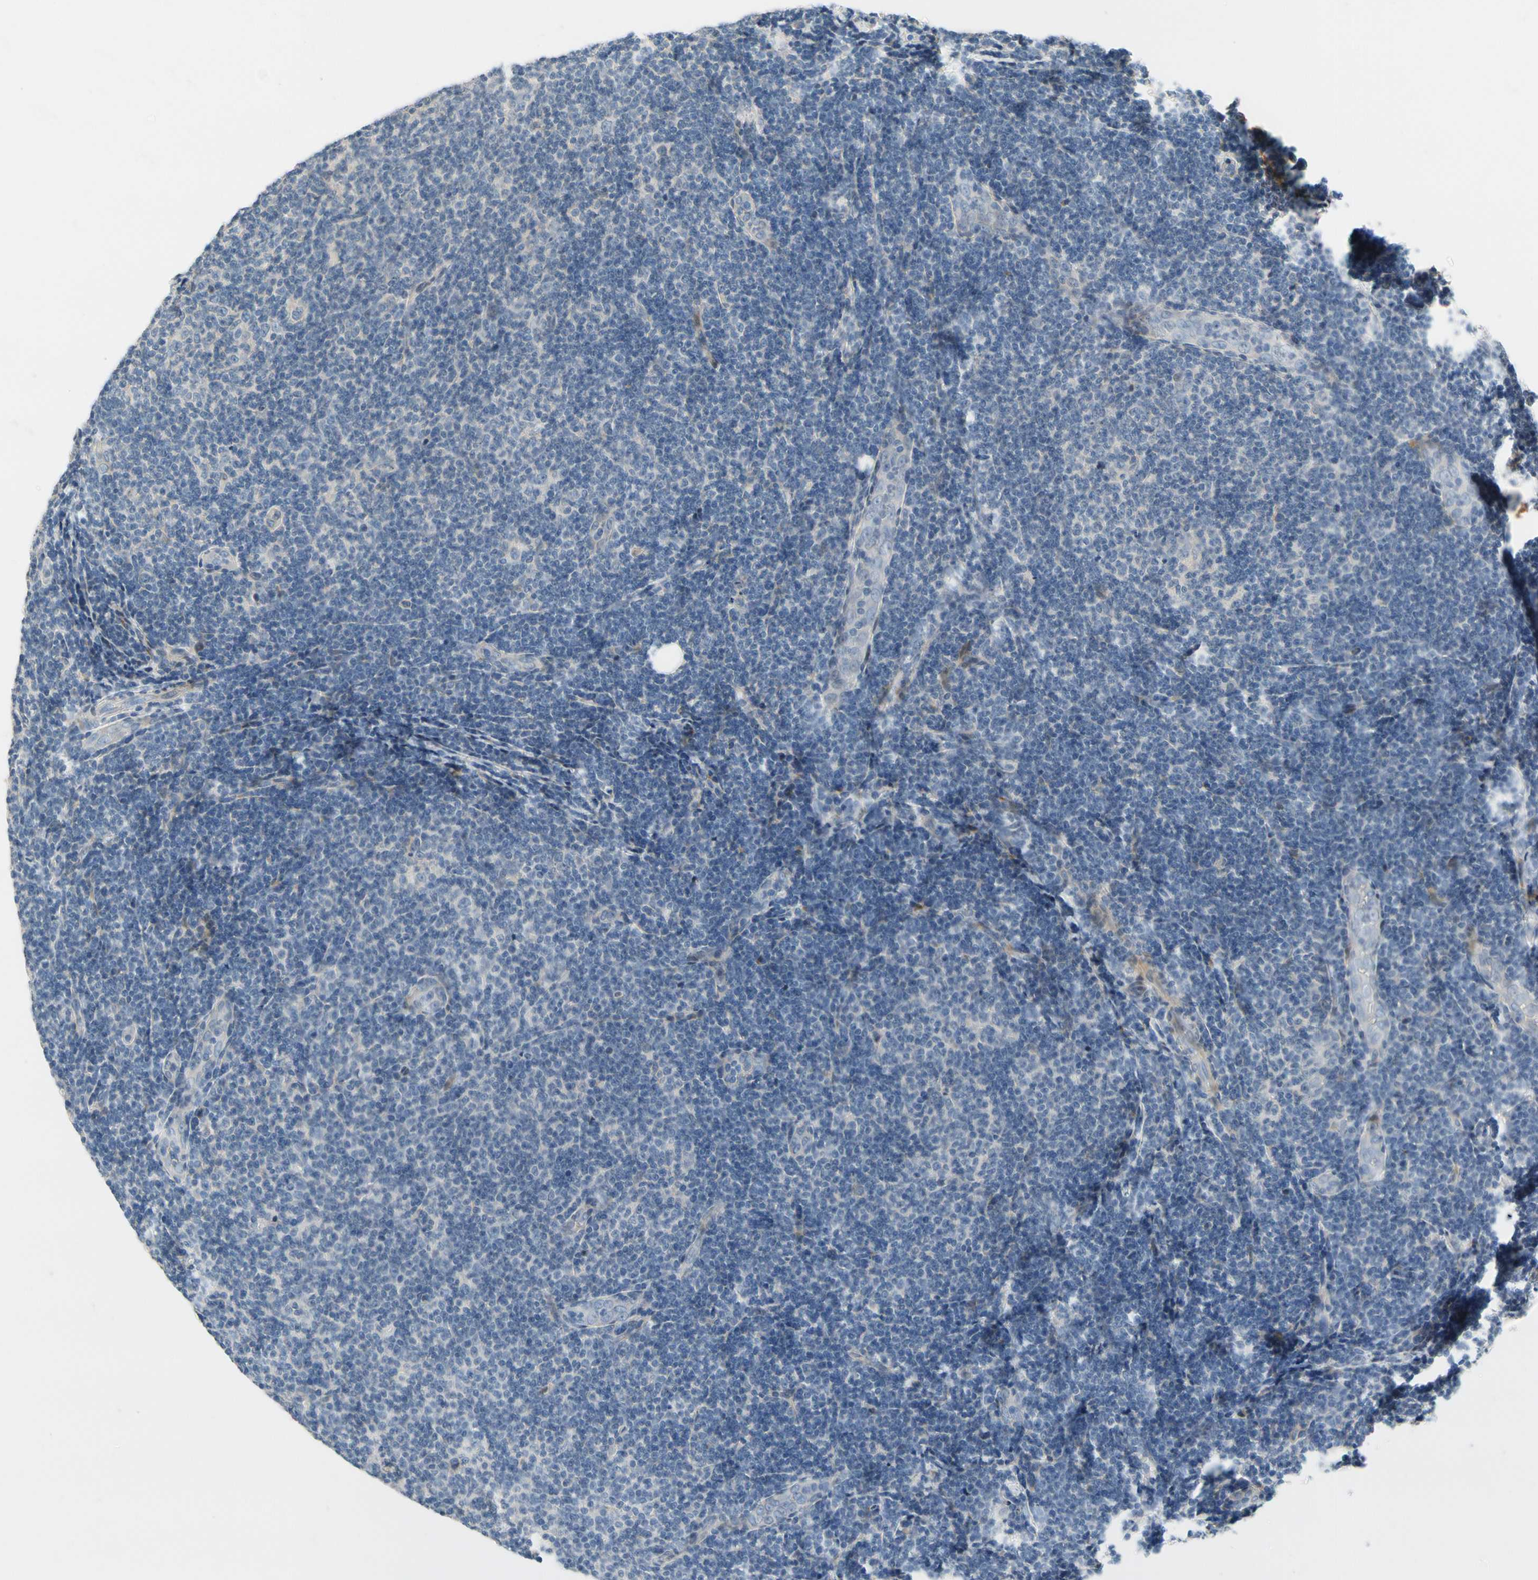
{"staining": {"intensity": "negative", "quantity": "none", "location": "none"}, "tissue": "lymphoma", "cell_type": "Tumor cells", "image_type": "cancer", "snomed": [{"axis": "morphology", "description": "Malignant lymphoma, non-Hodgkin's type, Low grade"}, {"axis": "topography", "description": "Lymph node"}], "caption": "Immunohistochemistry (IHC) photomicrograph of neoplastic tissue: lymphoma stained with DAB demonstrates no significant protein staining in tumor cells.", "gene": "PIP5K1B", "patient": {"sex": "male", "age": 83}}